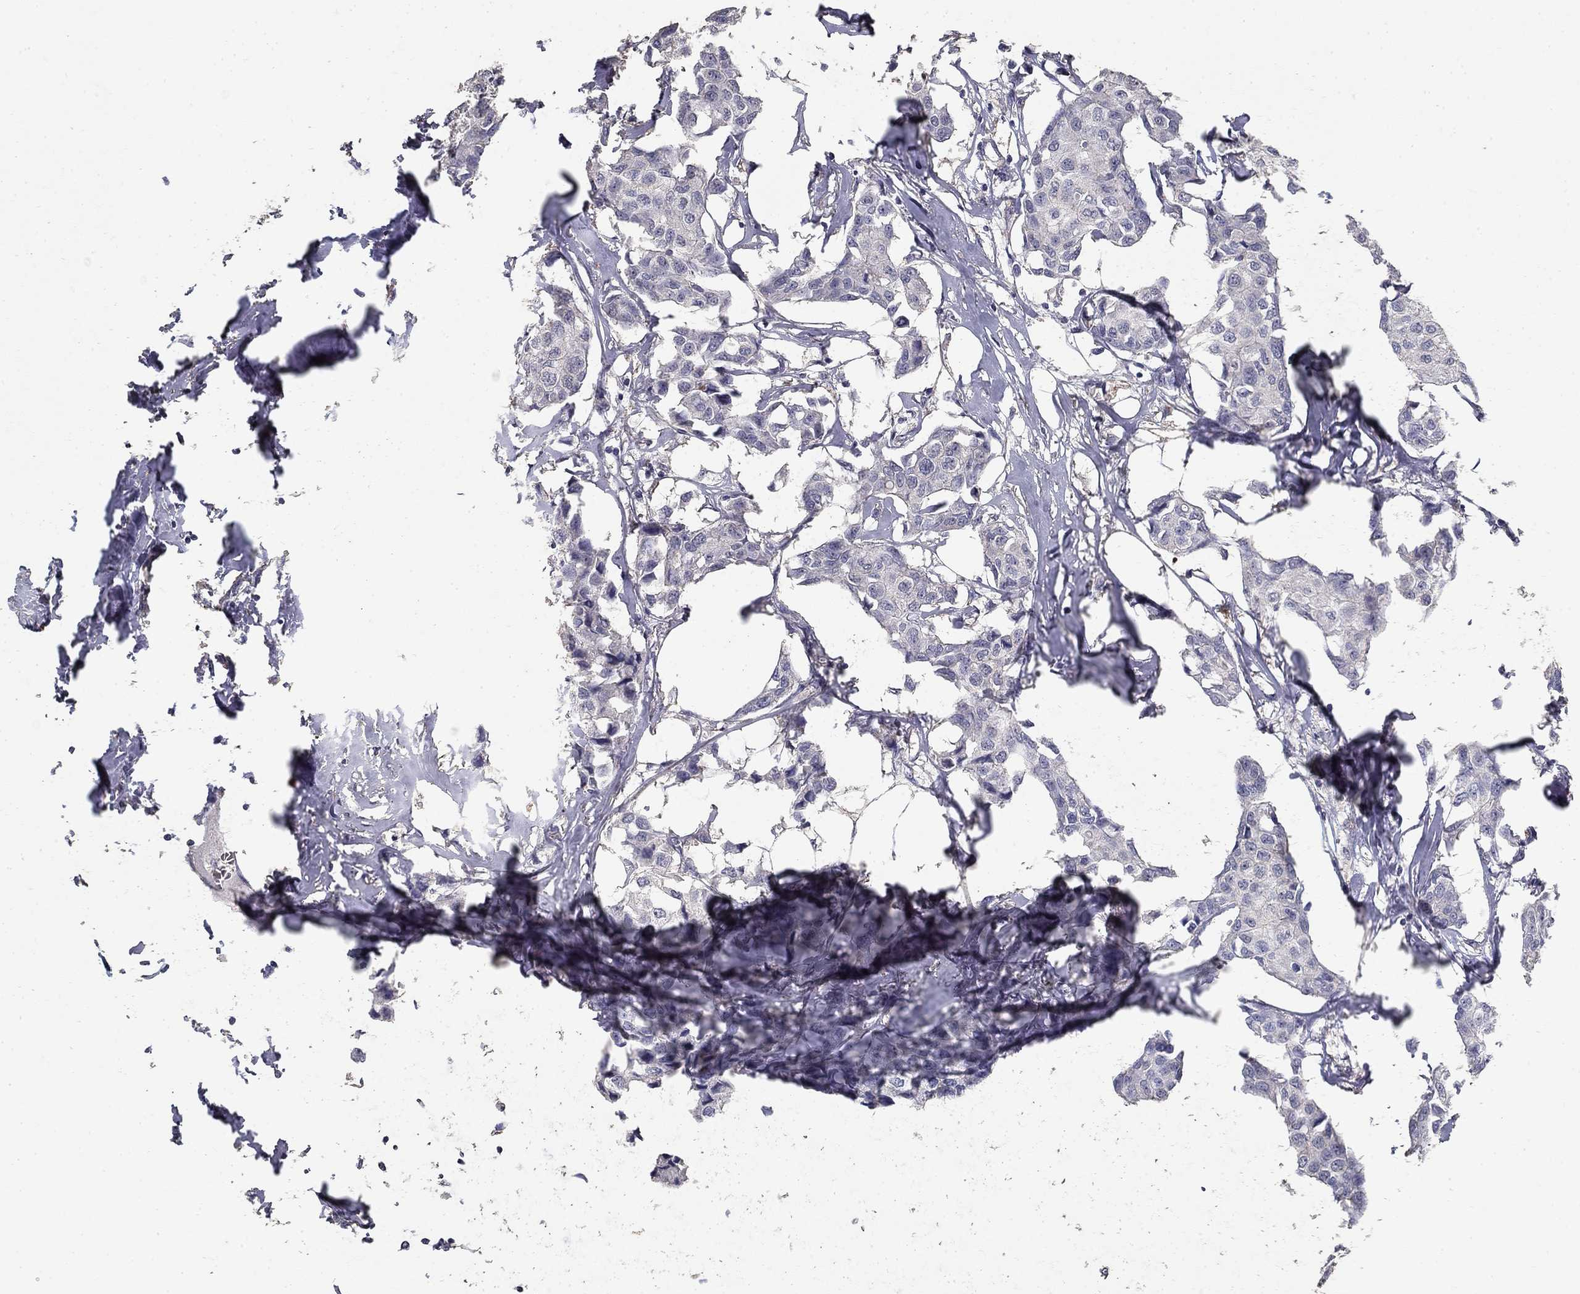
{"staining": {"intensity": "negative", "quantity": "none", "location": "none"}, "tissue": "breast cancer", "cell_type": "Tumor cells", "image_type": "cancer", "snomed": [{"axis": "morphology", "description": "Duct carcinoma"}, {"axis": "topography", "description": "Breast"}], "caption": "This photomicrograph is of invasive ductal carcinoma (breast) stained with immunohistochemistry (IHC) to label a protein in brown with the nuclei are counter-stained blue. There is no positivity in tumor cells. Nuclei are stained in blue.", "gene": "MPP2", "patient": {"sex": "female", "age": 80}}